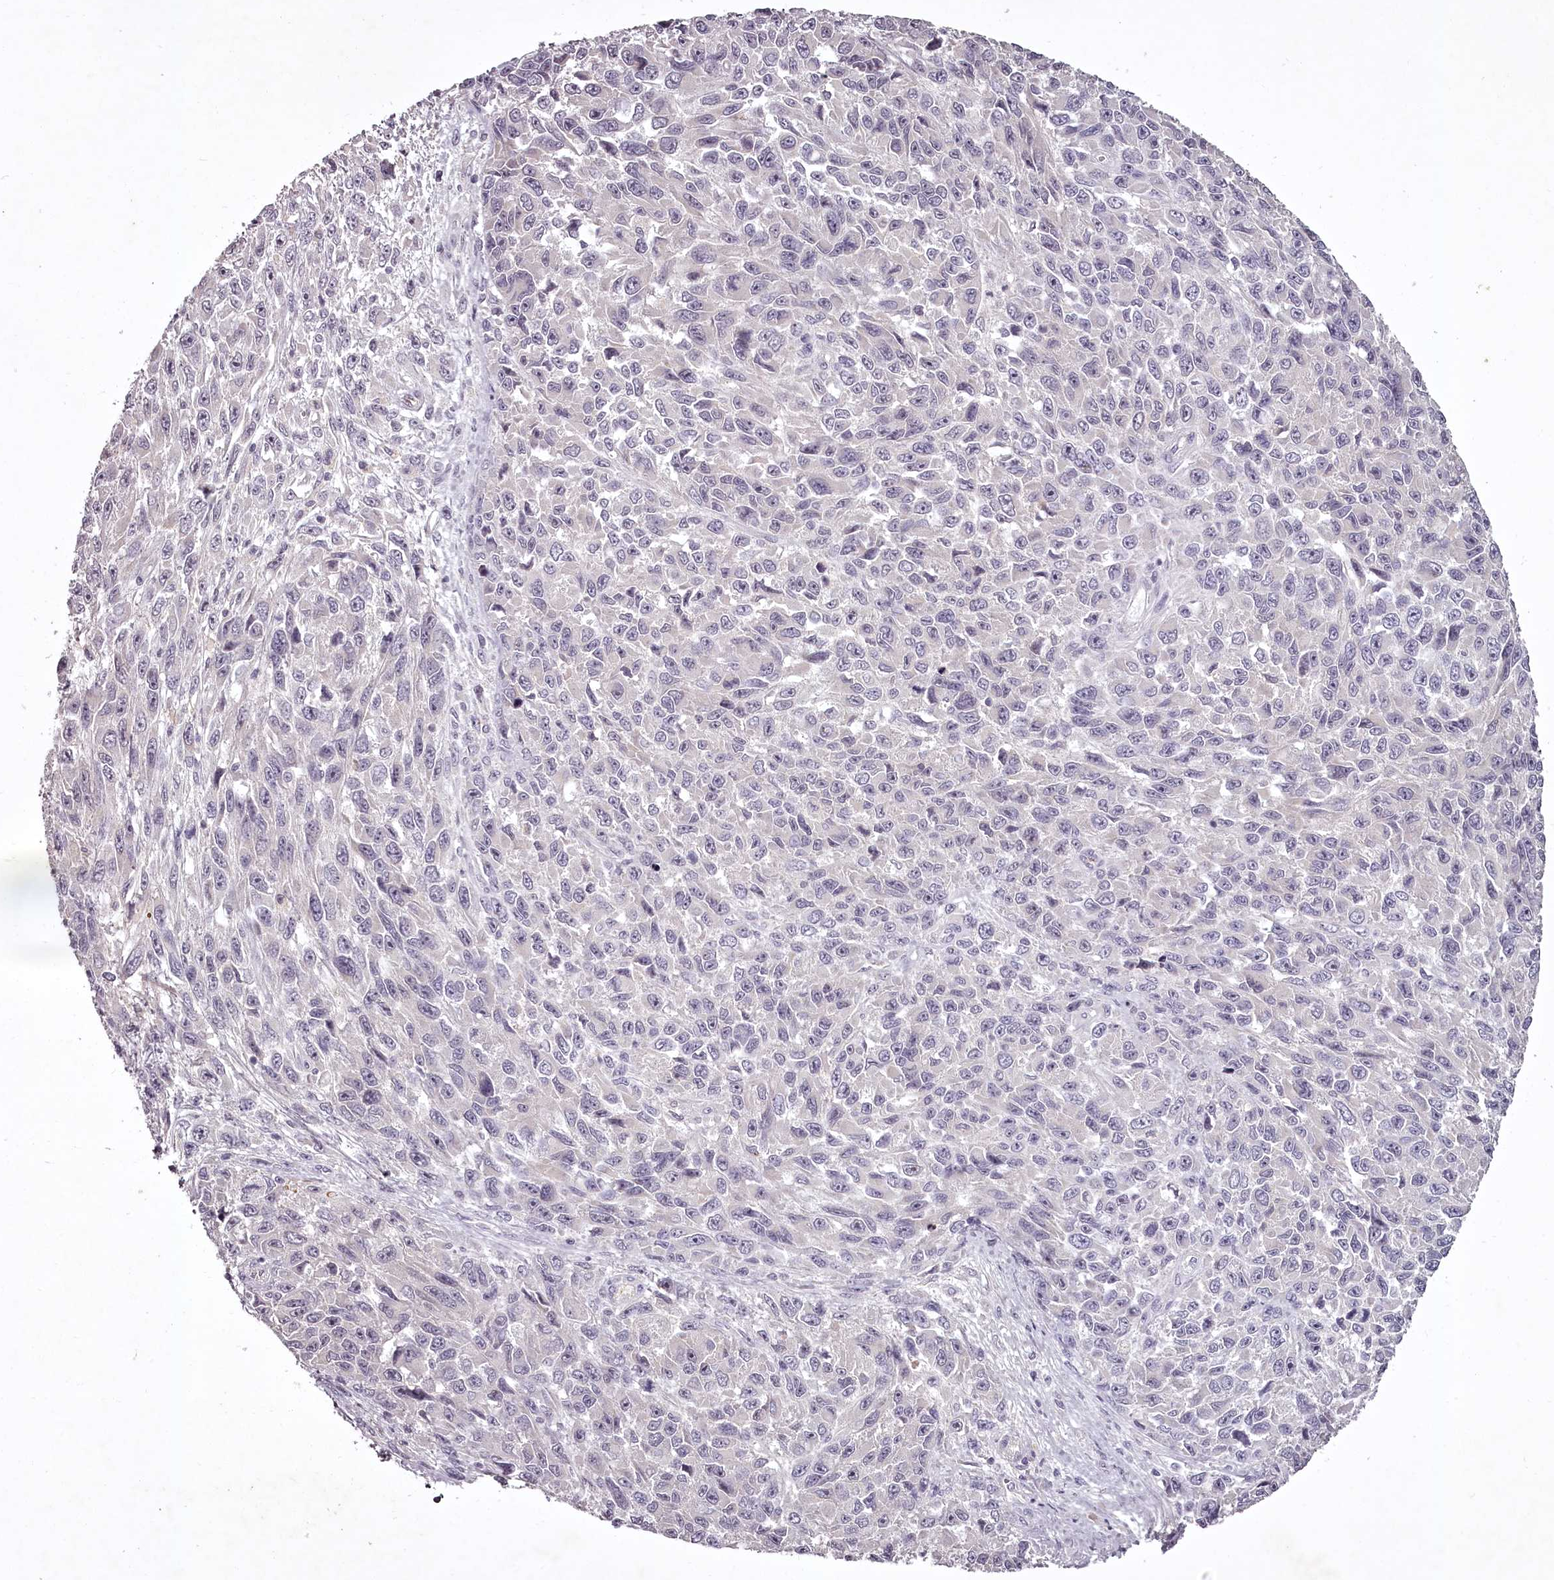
{"staining": {"intensity": "negative", "quantity": "none", "location": "none"}, "tissue": "melanoma", "cell_type": "Tumor cells", "image_type": "cancer", "snomed": [{"axis": "morphology", "description": "Normal tissue, NOS"}, {"axis": "morphology", "description": "Malignant melanoma, NOS"}, {"axis": "topography", "description": "Skin"}], "caption": "Histopathology image shows no significant protein expression in tumor cells of malignant melanoma. (DAB (3,3'-diaminobenzidine) immunohistochemistry visualized using brightfield microscopy, high magnification).", "gene": "RBMXL2", "patient": {"sex": "female", "age": 96}}